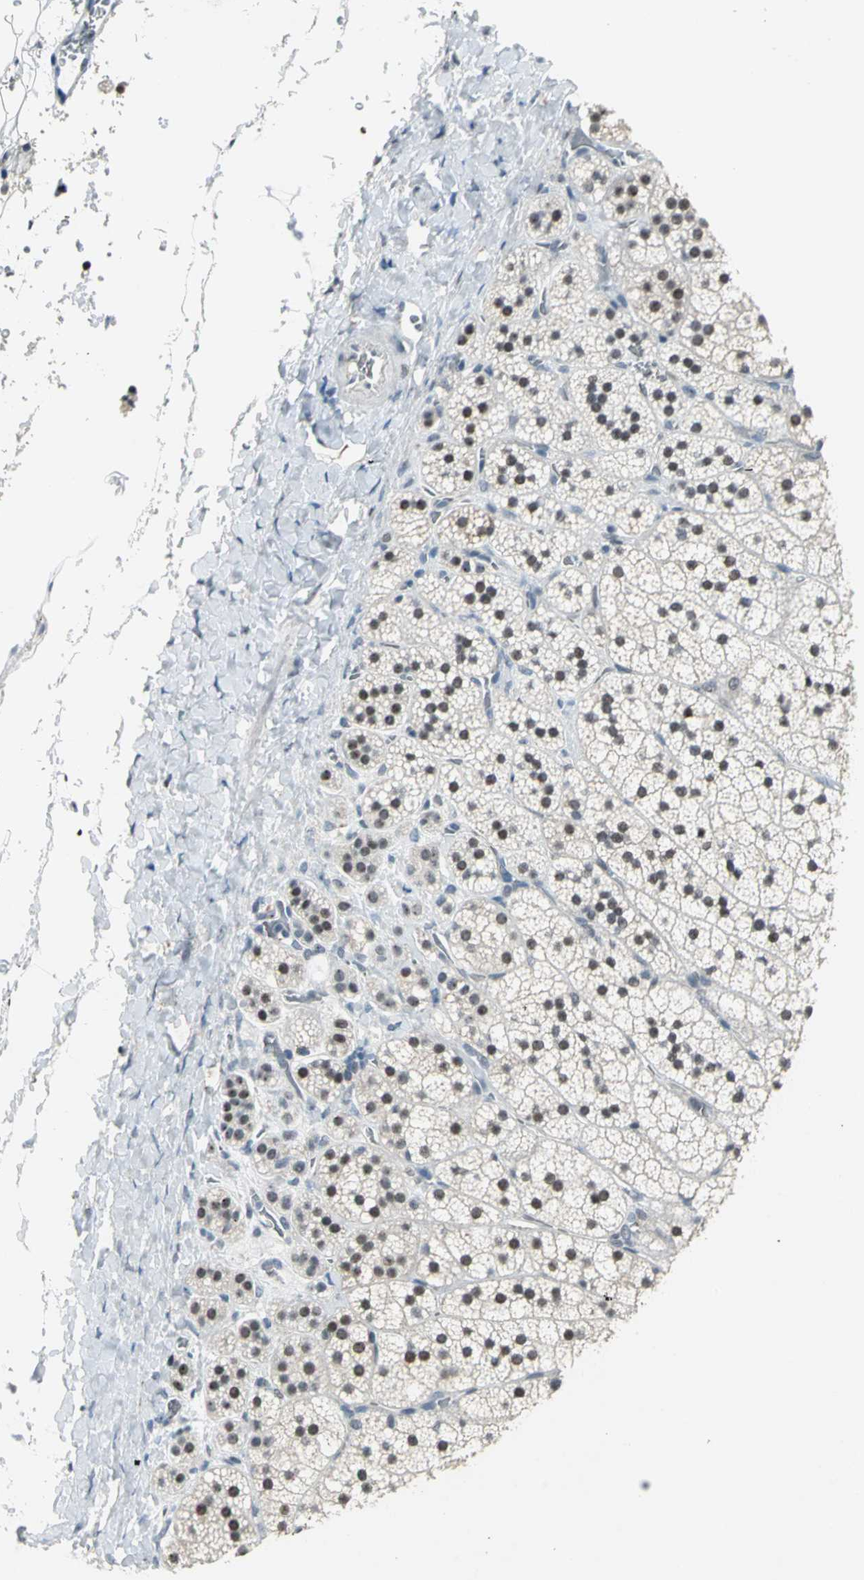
{"staining": {"intensity": "moderate", "quantity": "25%-75%", "location": "nuclear"}, "tissue": "adrenal gland", "cell_type": "Glandular cells", "image_type": "normal", "snomed": [{"axis": "morphology", "description": "Normal tissue, NOS"}, {"axis": "topography", "description": "Adrenal gland"}], "caption": "About 25%-75% of glandular cells in unremarkable adrenal gland show moderate nuclear protein positivity as visualized by brown immunohistochemical staining.", "gene": "GLI3", "patient": {"sex": "female", "age": 44}}